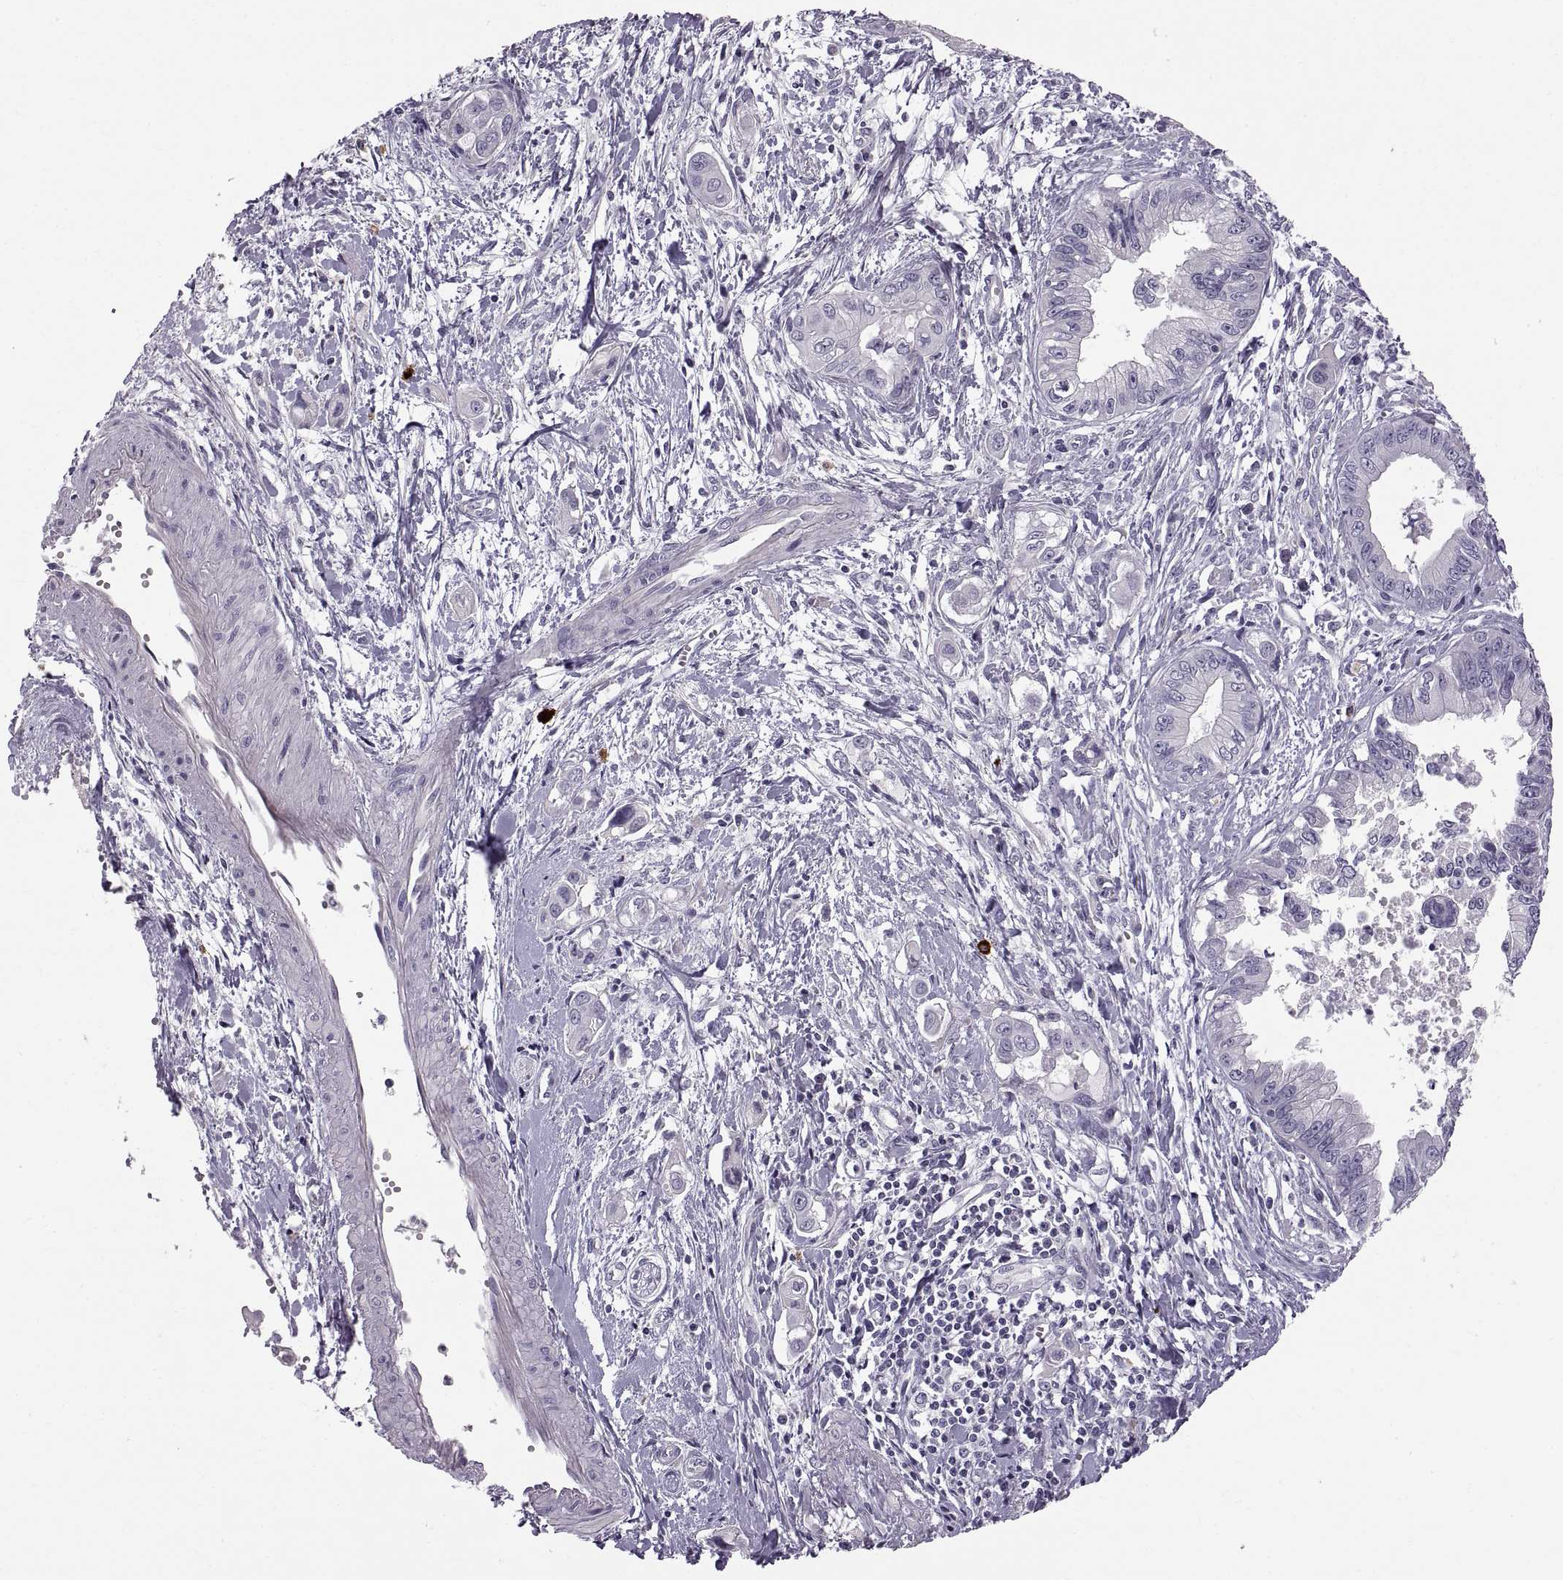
{"staining": {"intensity": "negative", "quantity": "none", "location": "none"}, "tissue": "pancreatic cancer", "cell_type": "Tumor cells", "image_type": "cancer", "snomed": [{"axis": "morphology", "description": "Adenocarcinoma, NOS"}, {"axis": "topography", "description": "Pancreas"}], "caption": "Histopathology image shows no significant protein staining in tumor cells of pancreatic cancer (adenocarcinoma). (DAB immunohistochemistry (IHC) with hematoxylin counter stain).", "gene": "WFDC8", "patient": {"sex": "male", "age": 60}}